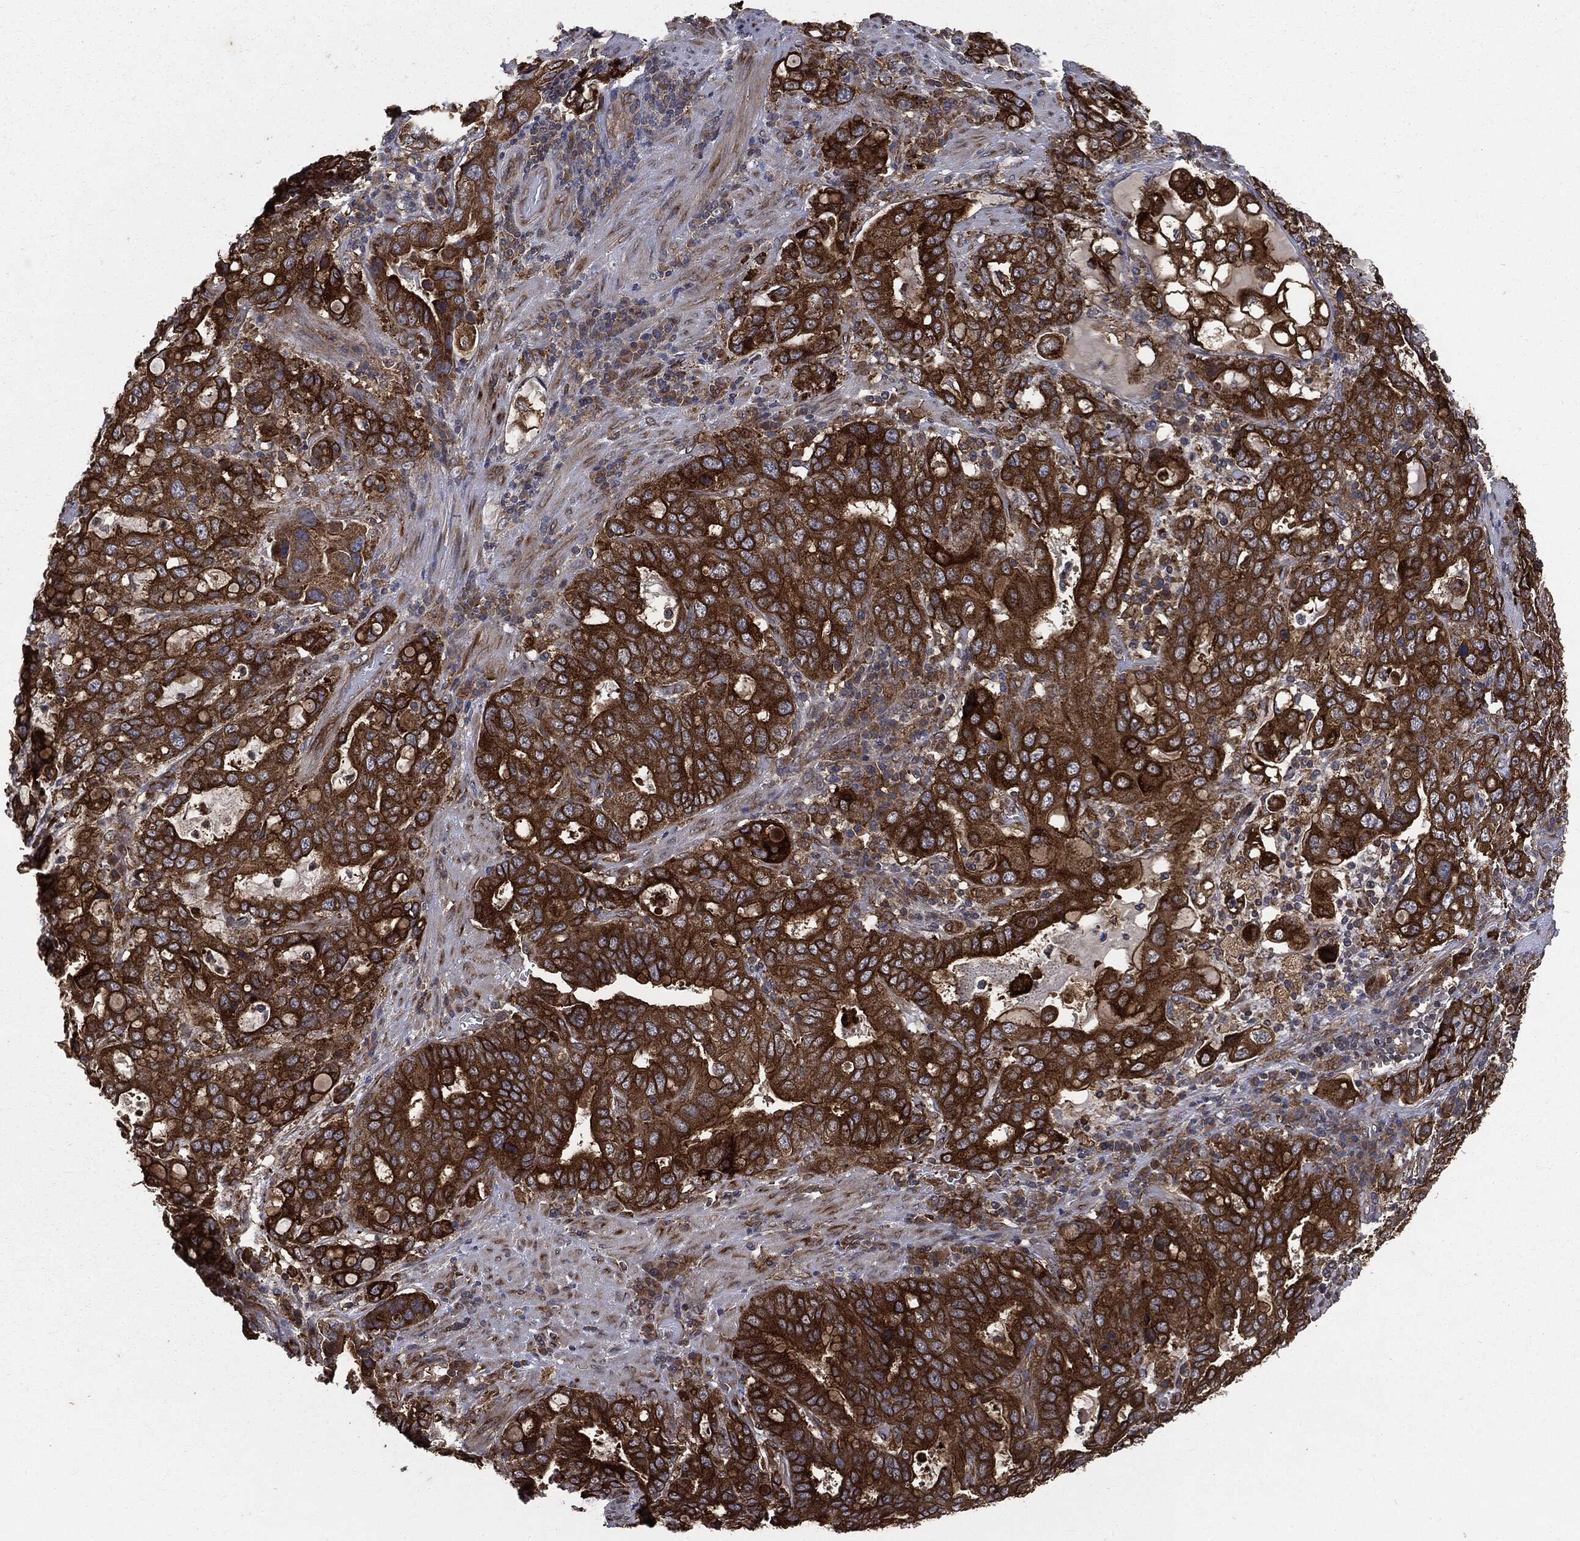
{"staining": {"intensity": "strong", "quantity": ">75%", "location": "cytoplasmic/membranous"}, "tissue": "stomach cancer", "cell_type": "Tumor cells", "image_type": "cancer", "snomed": [{"axis": "morphology", "description": "Adenocarcinoma, NOS"}, {"axis": "topography", "description": "Stomach, upper"}, {"axis": "topography", "description": "Stomach"}], "caption": "IHC of stomach adenocarcinoma reveals high levels of strong cytoplasmic/membranous expression in approximately >75% of tumor cells.", "gene": "PLOD3", "patient": {"sex": "male", "age": 62}}